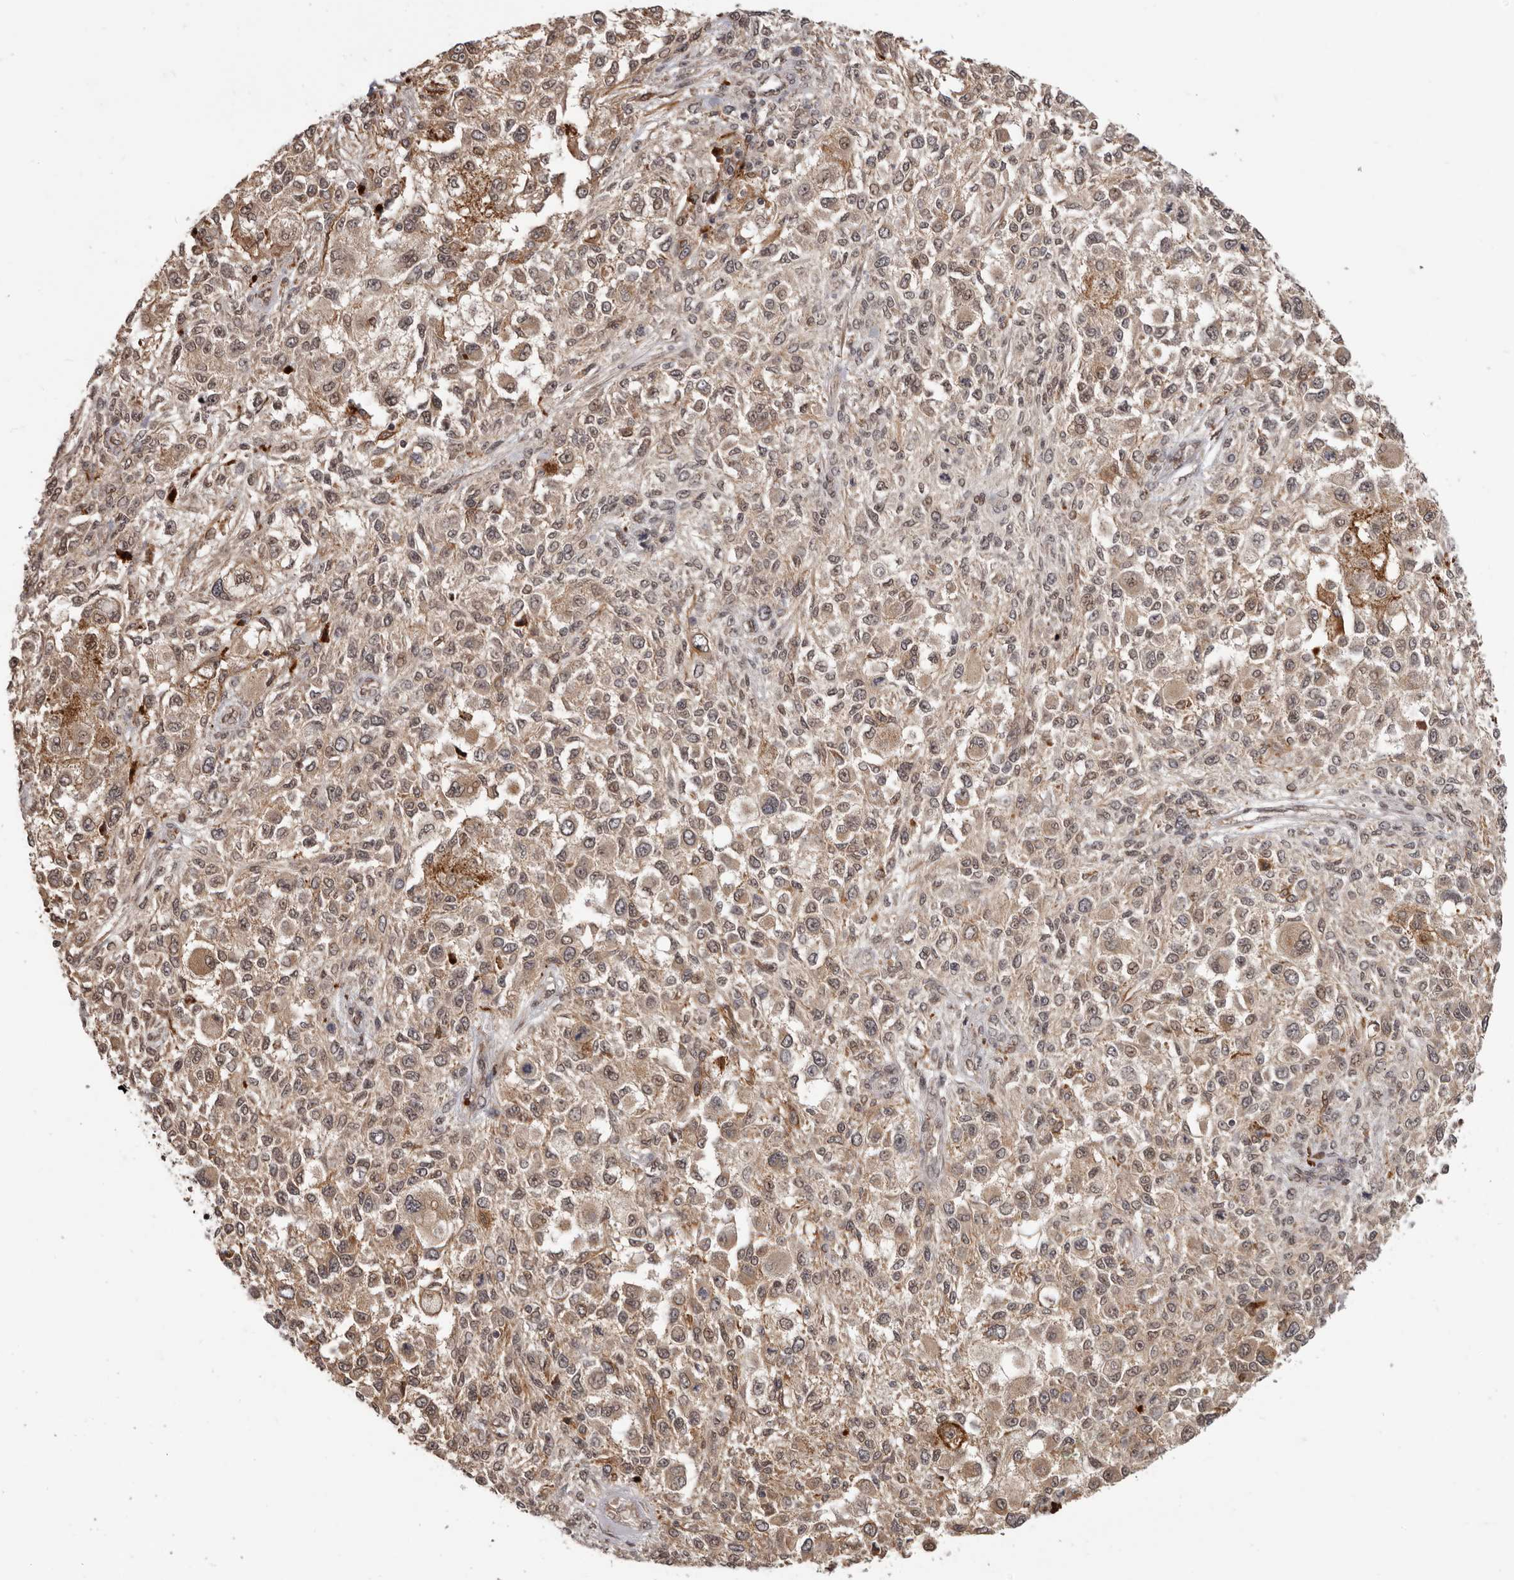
{"staining": {"intensity": "weak", "quantity": ">75%", "location": "cytoplasmic/membranous,nuclear"}, "tissue": "melanoma", "cell_type": "Tumor cells", "image_type": "cancer", "snomed": [{"axis": "morphology", "description": "Necrosis, NOS"}, {"axis": "morphology", "description": "Malignant melanoma, NOS"}, {"axis": "topography", "description": "Skin"}], "caption": "Melanoma stained with DAB immunohistochemistry (IHC) reveals low levels of weak cytoplasmic/membranous and nuclear staining in about >75% of tumor cells.", "gene": "NCOA3", "patient": {"sex": "female", "age": 87}}